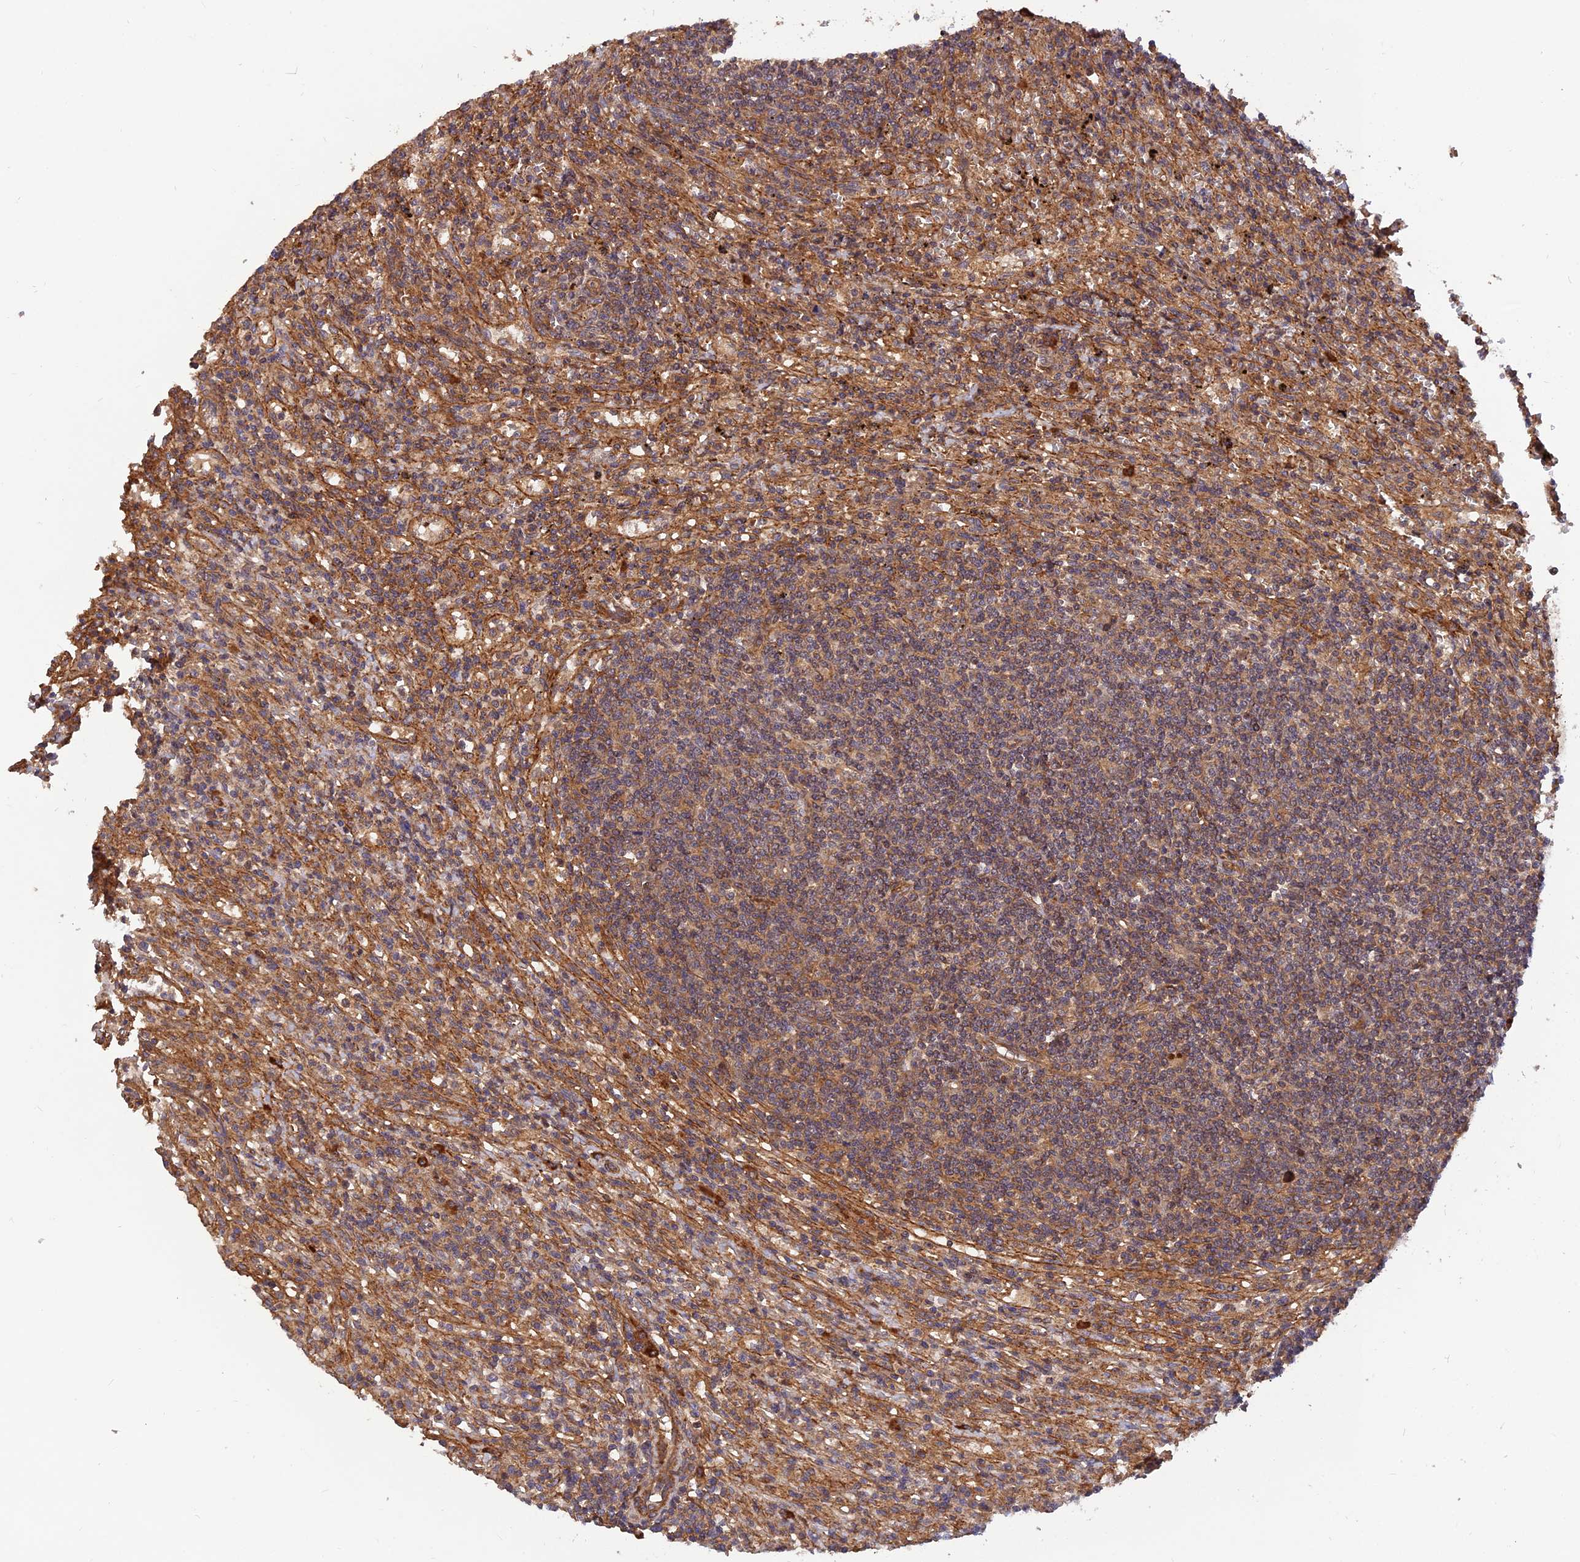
{"staining": {"intensity": "moderate", "quantity": ">75%", "location": "cytoplasmic/membranous"}, "tissue": "lymphoma", "cell_type": "Tumor cells", "image_type": "cancer", "snomed": [{"axis": "morphology", "description": "Malignant lymphoma, non-Hodgkin's type, Low grade"}, {"axis": "topography", "description": "Spleen"}], "caption": "Lymphoma stained with immunohistochemistry shows moderate cytoplasmic/membranous expression in about >75% of tumor cells.", "gene": "RELCH", "patient": {"sex": "male", "age": 76}}